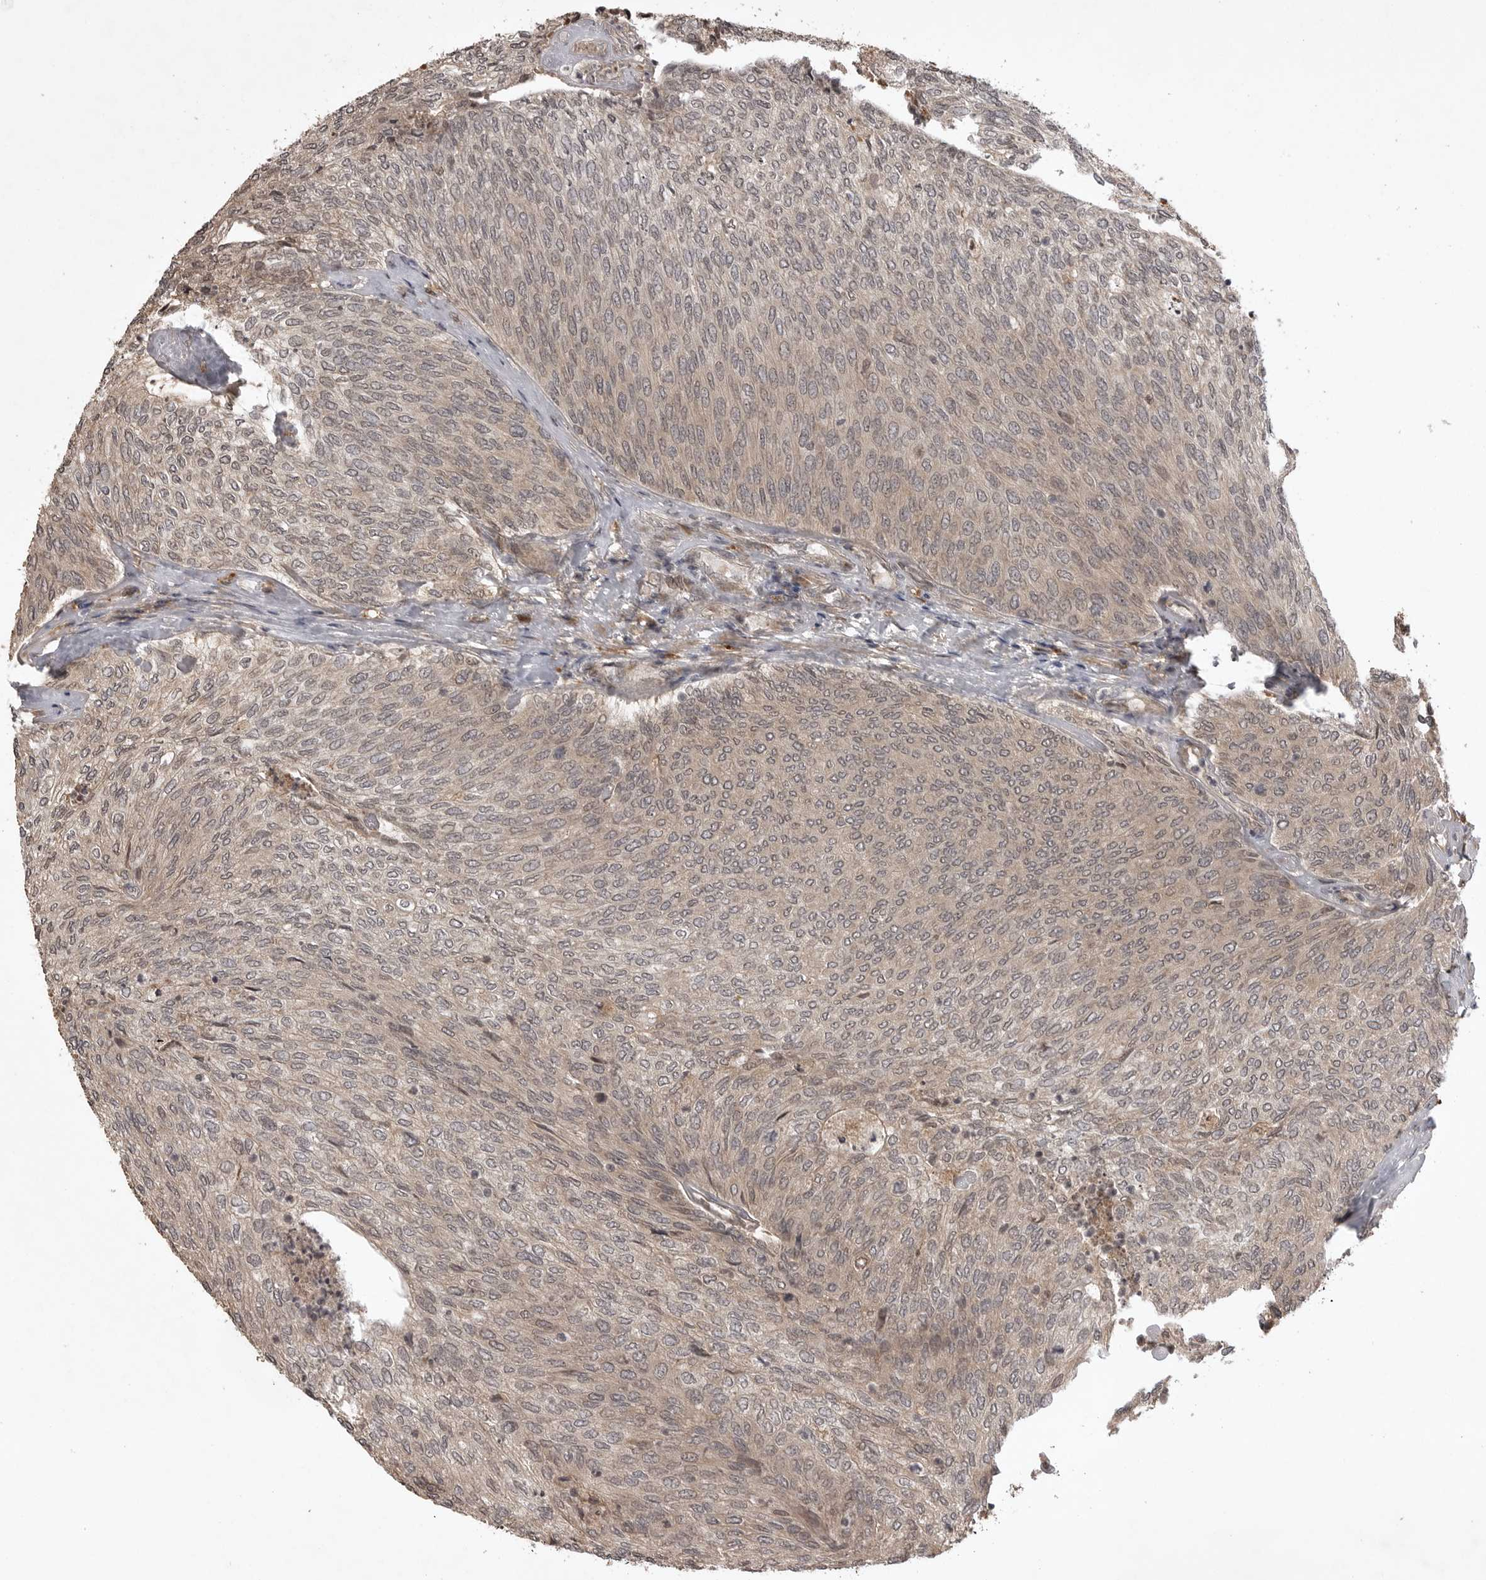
{"staining": {"intensity": "weak", "quantity": "25%-75%", "location": "cytoplasmic/membranous"}, "tissue": "urothelial cancer", "cell_type": "Tumor cells", "image_type": "cancer", "snomed": [{"axis": "morphology", "description": "Urothelial carcinoma, Low grade"}, {"axis": "topography", "description": "Urinary bladder"}], "caption": "Brown immunohistochemical staining in human urothelial cancer shows weak cytoplasmic/membranous expression in about 25%-75% of tumor cells. The protein of interest is stained brown, and the nuclei are stained in blue (DAB (3,3'-diaminobenzidine) IHC with brightfield microscopy, high magnification).", "gene": "AKAP7", "patient": {"sex": "female", "age": 79}}